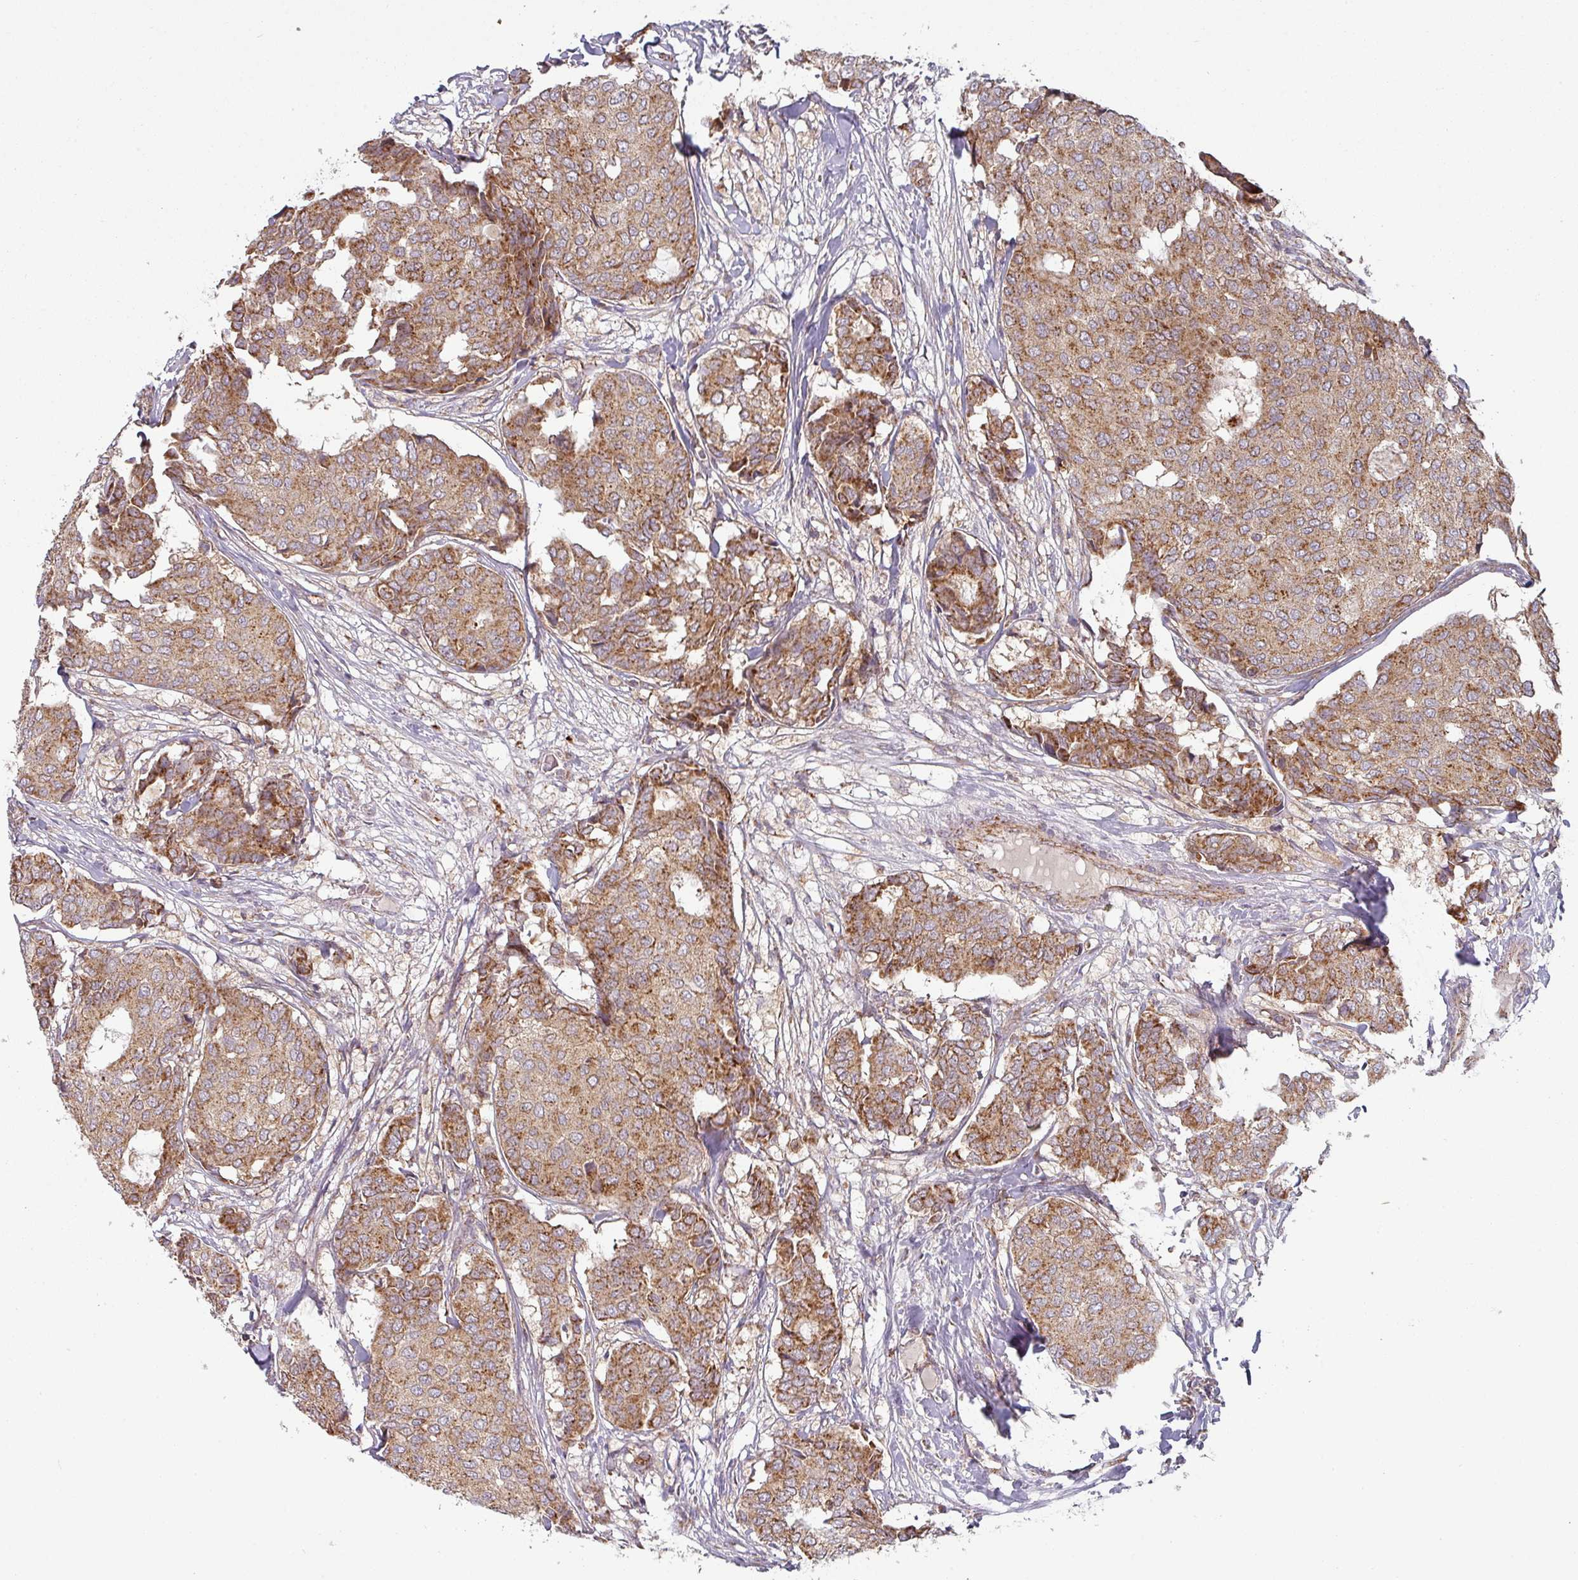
{"staining": {"intensity": "moderate", "quantity": ">75%", "location": "cytoplasmic/membranous"}, "tissue": "breast cancer", "cell_type": "Tumor cells", "image_type": "cancer", "snomed": [{"axis": "morphology", "description": "Duct carcinoma"}, {"axis": "topography", "description": "Breast"}], "caption": "Breast cancer (invasive ductal carcinoma) tissue exhibits moderate cytoplasmic/membranous expression in about >75% of tumor cells, visualized by immunohistochemistry.", "gene": "MRPS16", "patient": {"sex": "female", "age": 75}}